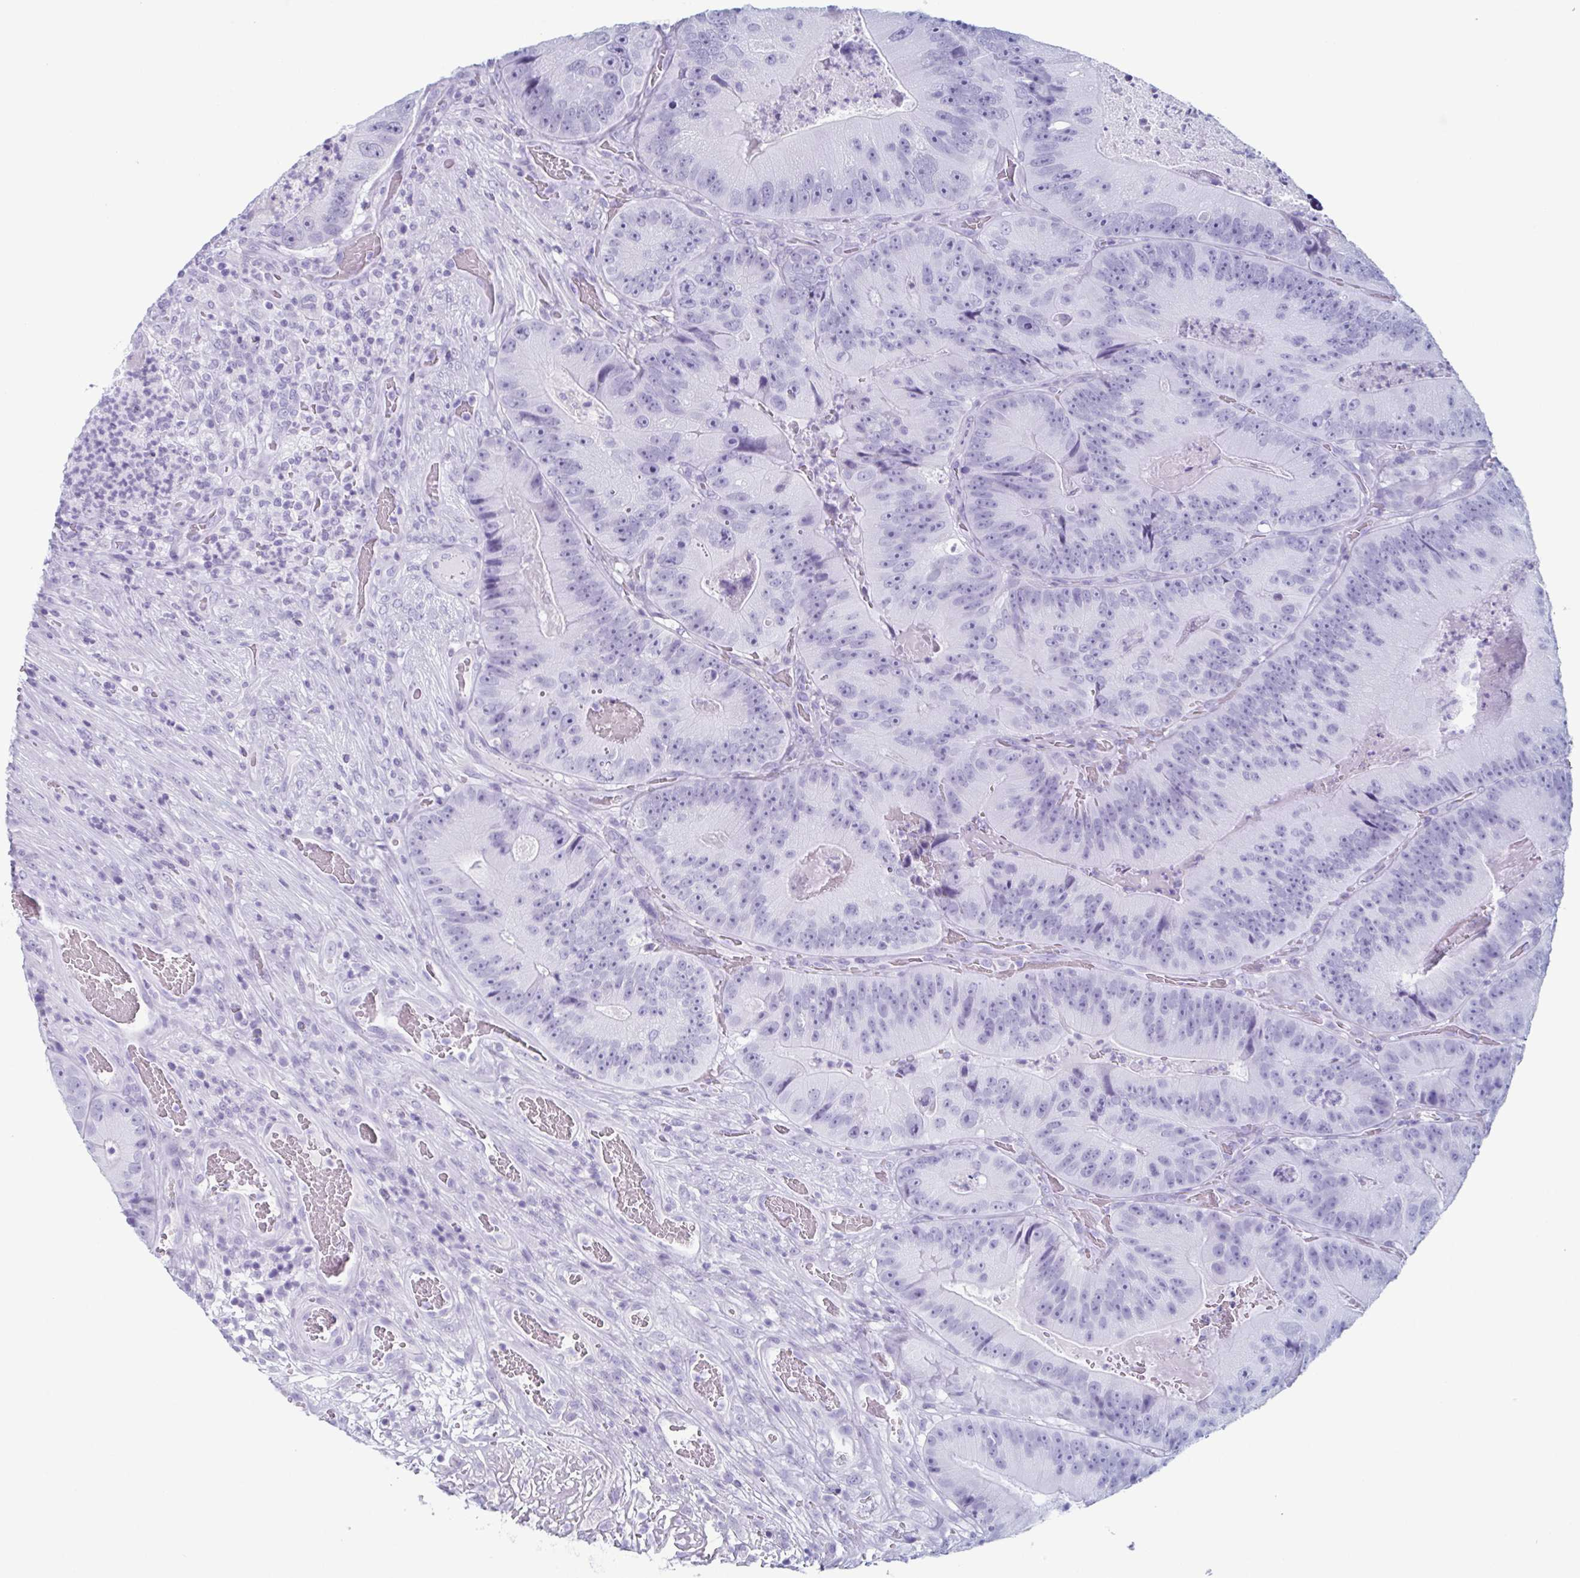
{"staining": {"intensity": "negative", "quantity": "none", "location": "none"}, "tissue": "colorectal cancer", "cell_type": "Tumor cells", "image_type": "cancer", "snomed": [{"axis": "morphology", "description": "Adenocarcinoma, NOS"}, {"axis": "topography", "description": "Colon"}], "caption": "This is an immunohistochemistry (IHC) micrograph of colorectal cancer (adenocarcinoma). There is no positivity in tumor cells.", "gene": "ENKUR", "patient": {"sex": "female", "age": 86}}